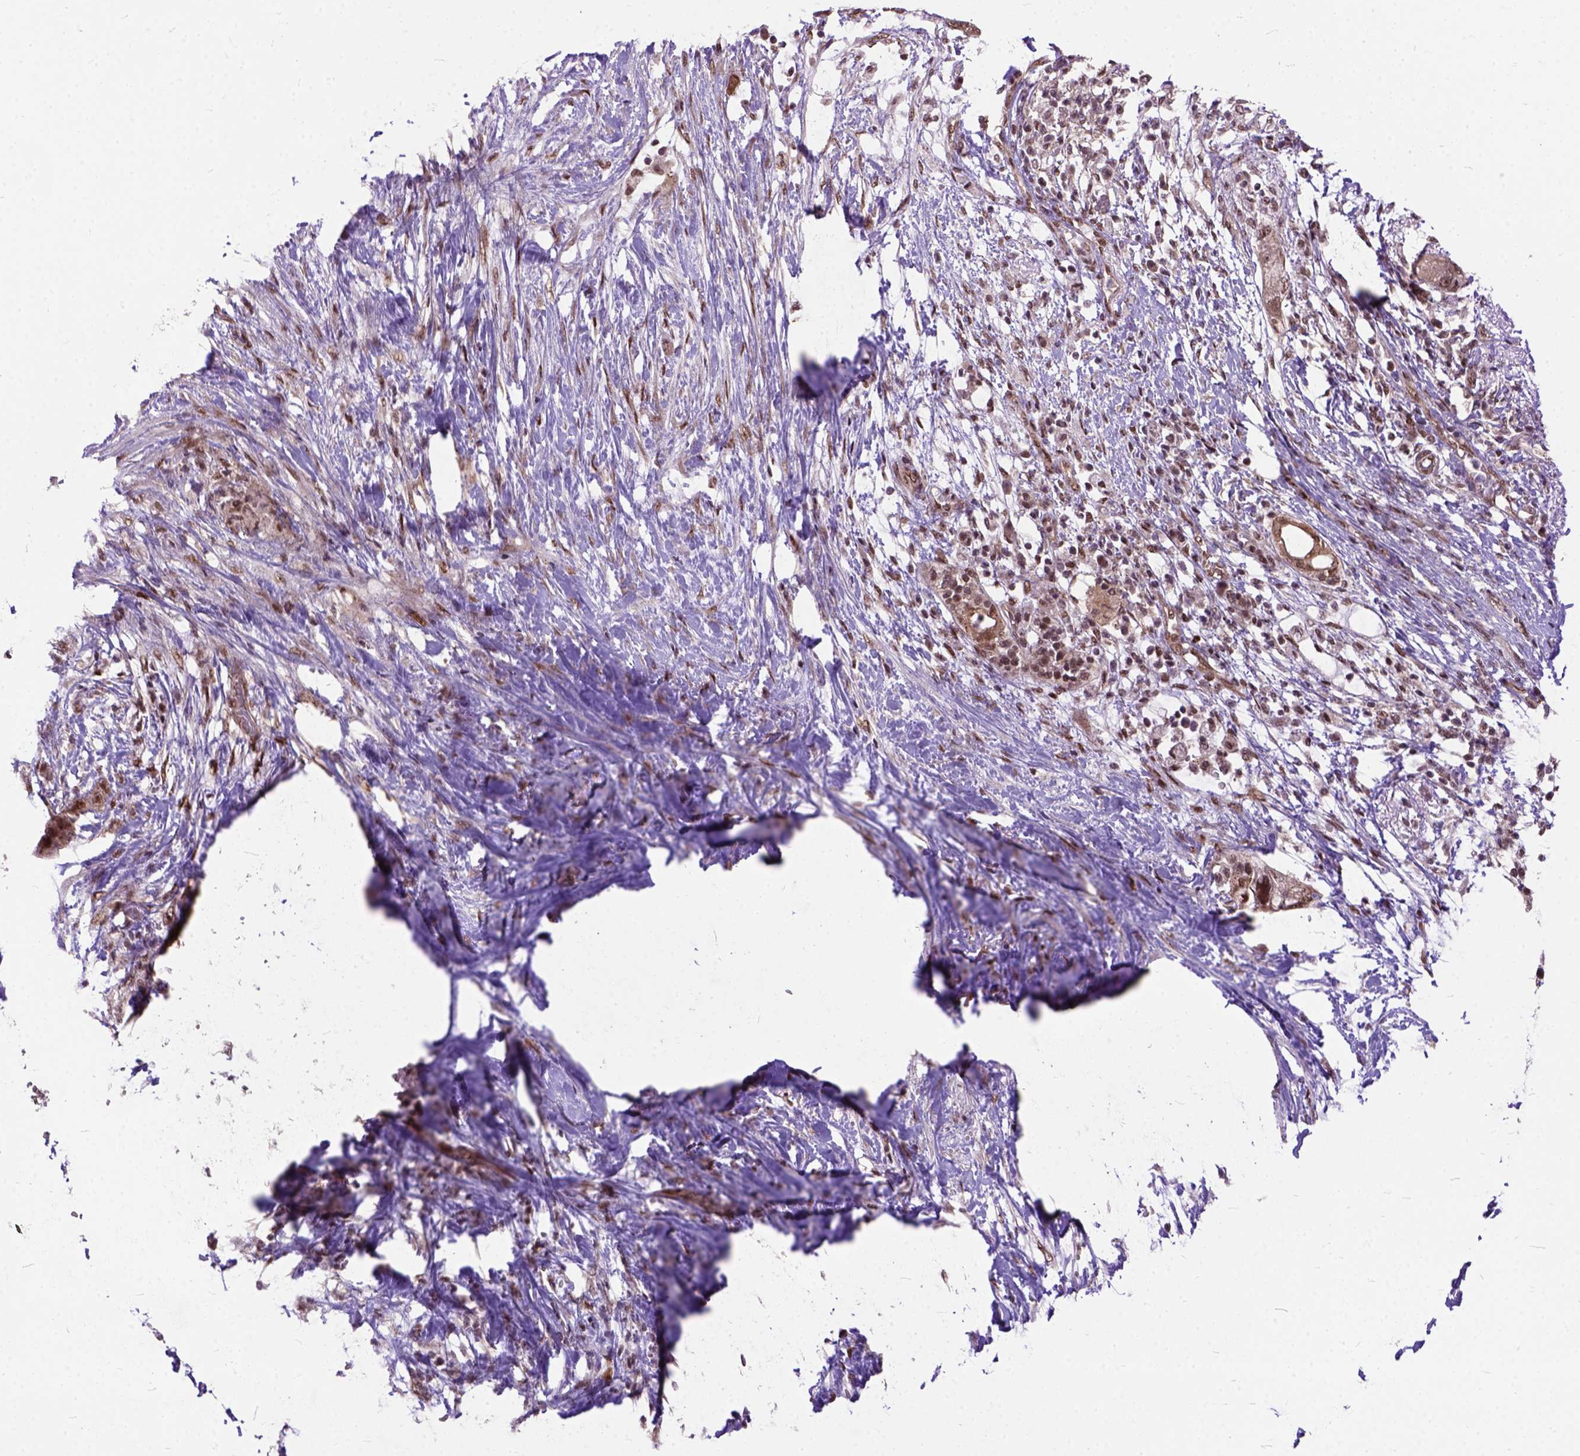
{"staining": {"intensity": "moderate", "quantity": ">75%", "location": "nuclear"}, "tissue": "pancreatic cancer", "cell_type": "Tumor cells", "image_type": "cancer", "snomed": [{"axis": "morphology", "description": "Adenocarcinoma, NOS"}, {"axis": "topography", "description": "Pancreas"}], "caption": "Protein staining of pancreatic cancer (adenocarcinoma) tissue displays moderate nuclear staining in approximately >75% of tumor cells.", "gene": "ZNF630", "patient": {"sex": "female", "age": 72}}